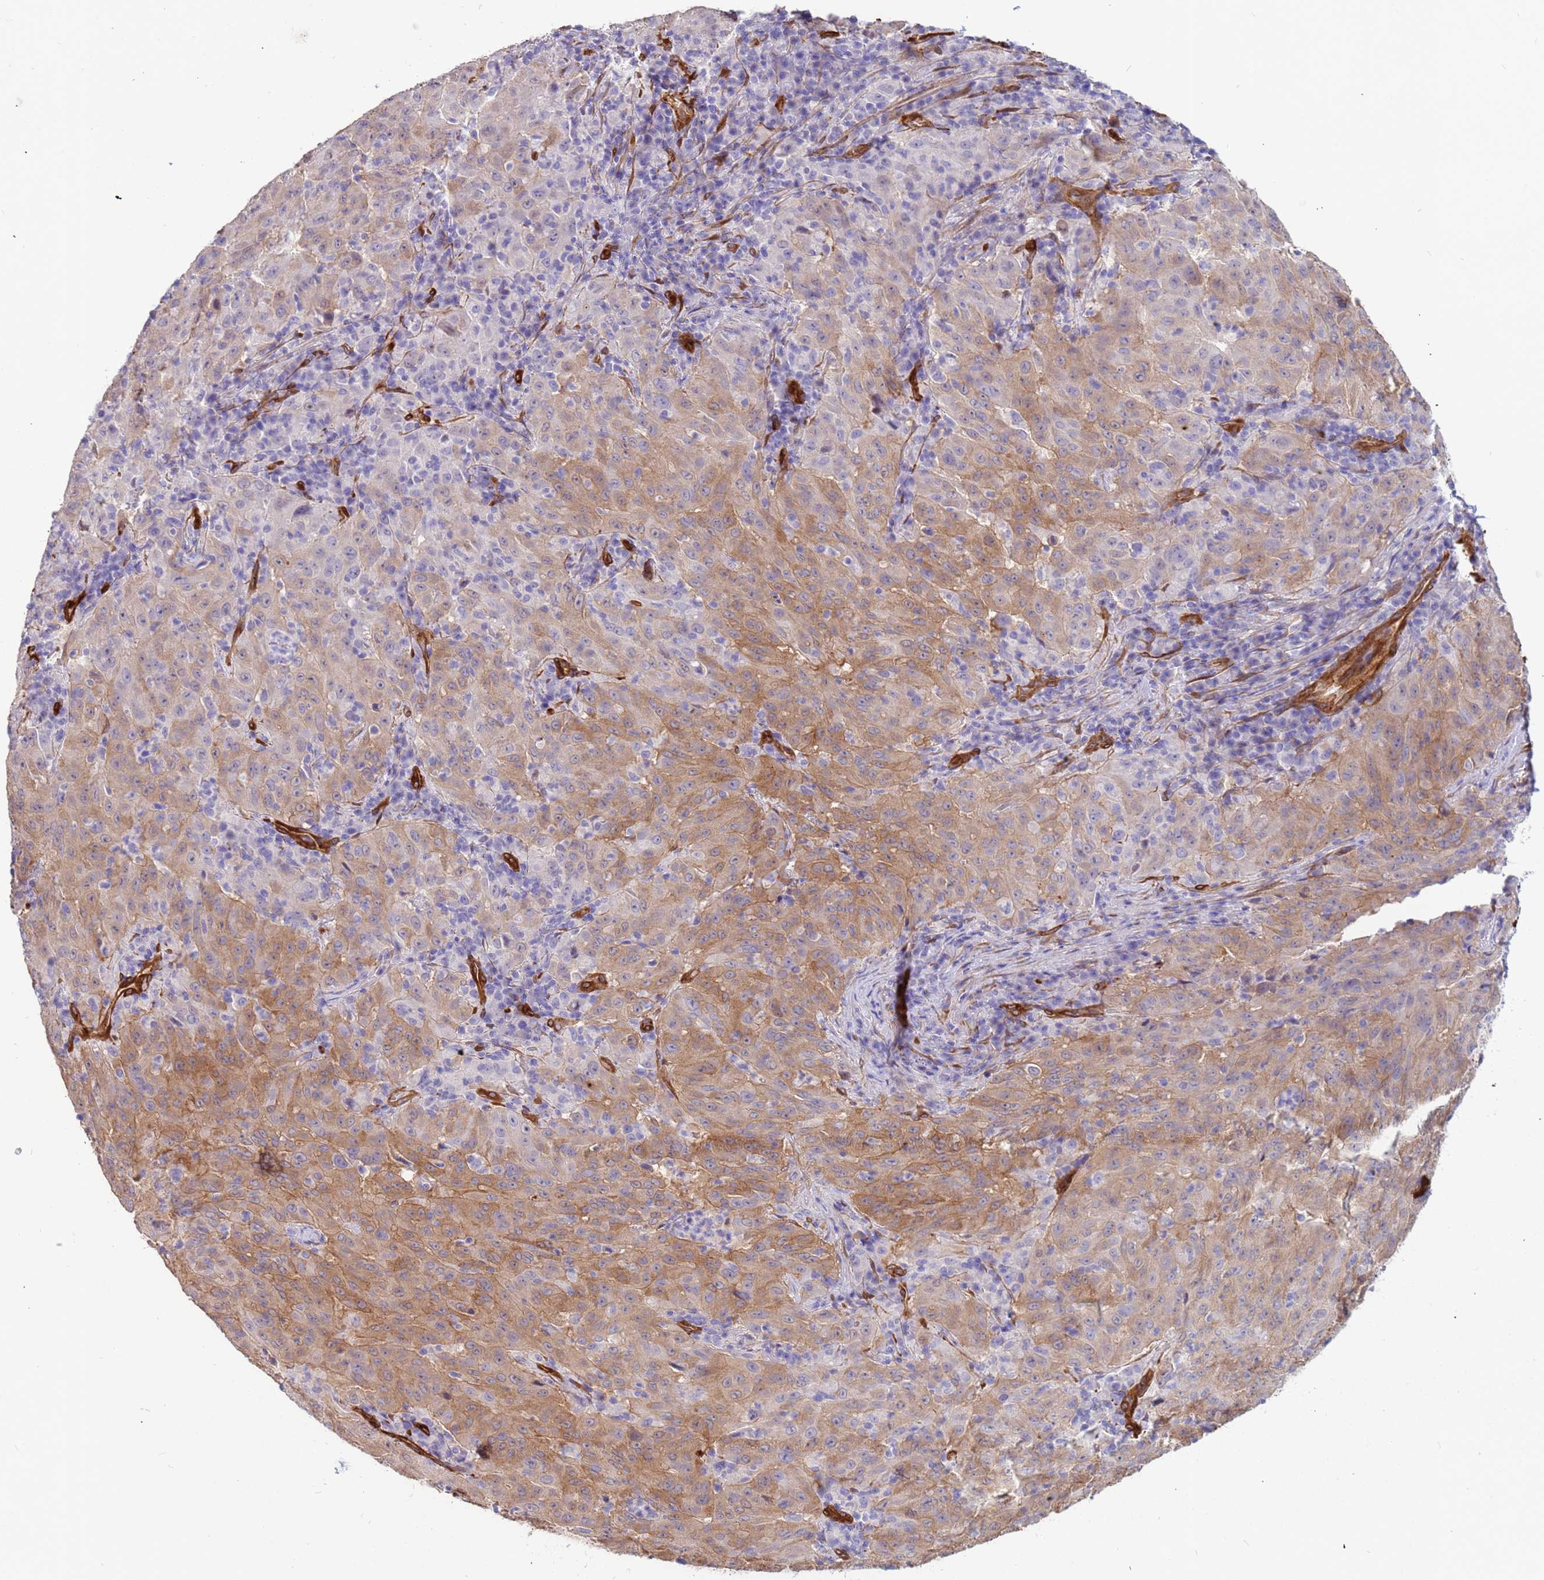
{"staining": {"intensity": "moderate", "quantity": ">75%", "location": "cytoplasmic/membranous"}, "tissue": "pancreatic cancer", "cell_type": "Tumor cells", "image_type": "cancer", "snomed": [{"axis": "morphology", "description": "Adenocarcinoma, NOS"}, {"axis": "topography", "description": "Pancreas"}], "caption": "A brown stain labels moderate cytoplasmic/membranous expression of a protein in pancreatic cancer tumor cells.", "gene": "EHD2", "patient": {"sex": "male", "age": 63}}